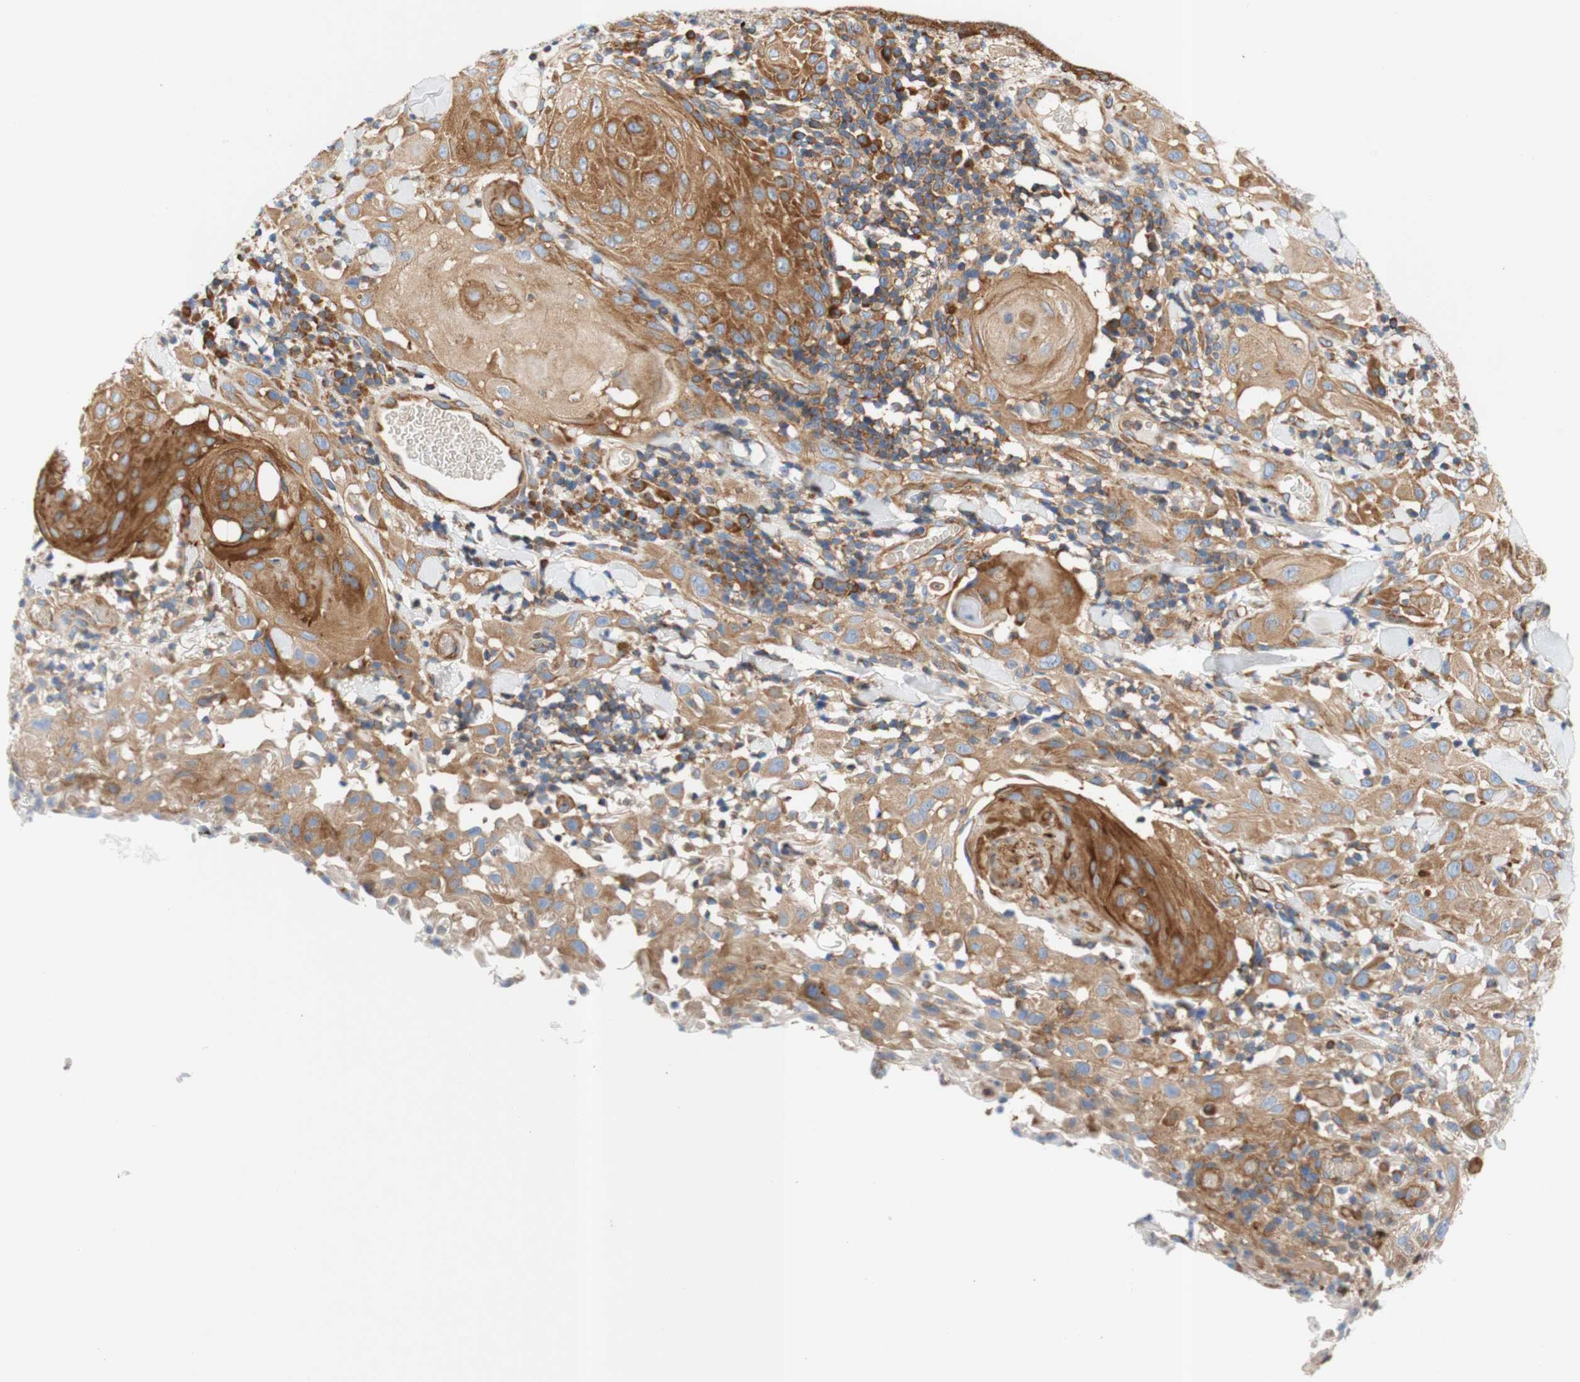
{"staining": {"intensity": "moderate", "quantity": "25%-75%", "location": "cytoplasmic/membranous"}, "tissue": "skin cancer", "cell_type": "Tumor cells", "image_type": "cancer", "snomed": [{"axis": "morphology", "description": "Squamous cell carcinoma, NOS"}, {"axis": "topography", "description": "Skin"}], "caption": "An image showing moderate cytoplasmic/membranous staining in approximately 25%-75% of tumor cells in skin cancer (squamous cell carcinoma), as visualized by brown immunohistochemical staining.", "gene": "STOM", "patient": {"sex": "male", "age": 24}}